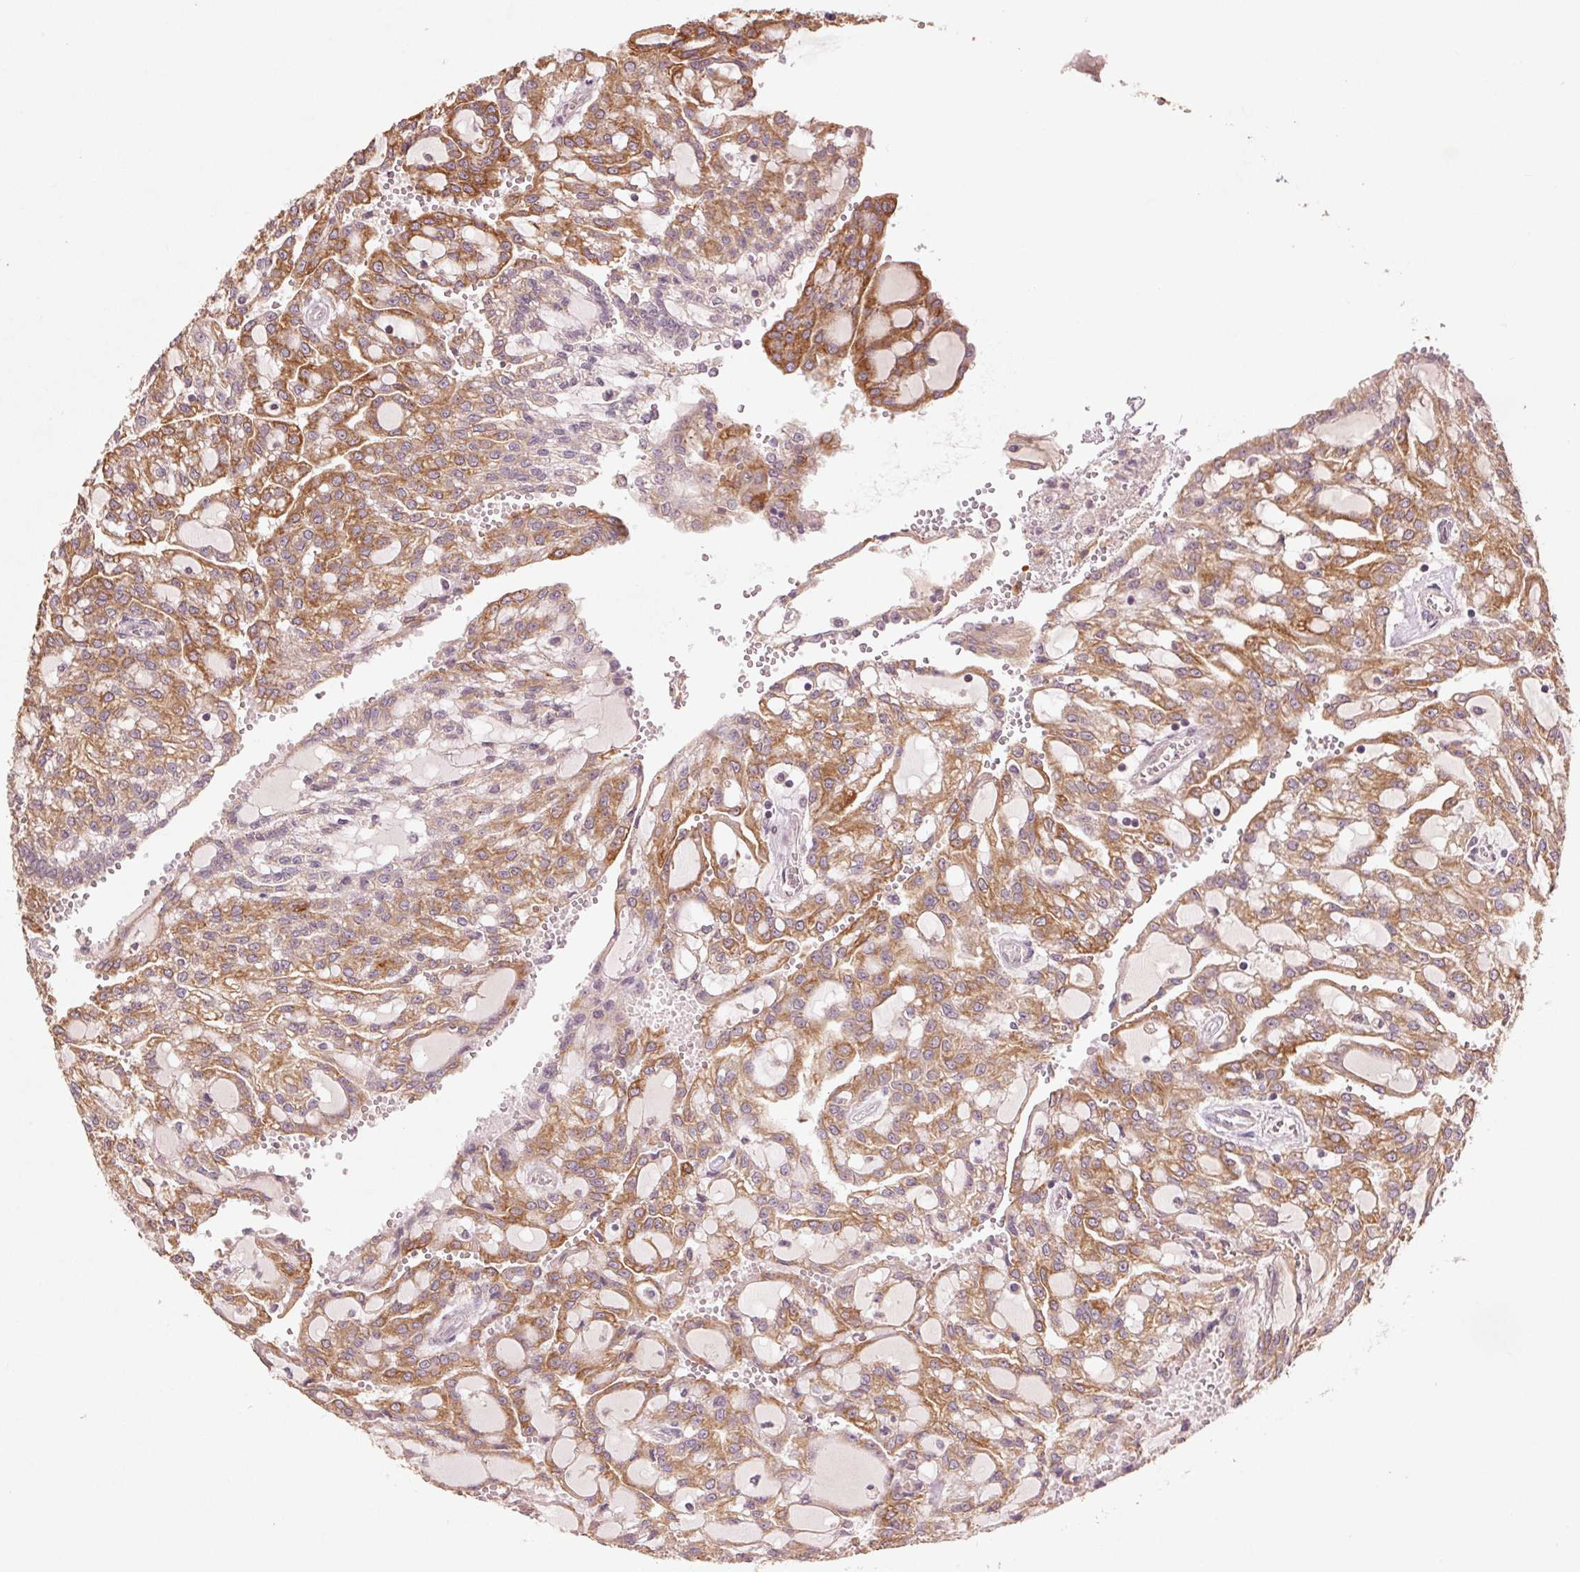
{"staining": {"intensity": "moderate", "quantity": ">75%", "location": "cytoplasmic/membranous"}, "tissue": "renal cancer", "cell_type": "Tumor cells", "image_type": "cancer", "snomed": [{"axis": "morphology", "description": "Adenocarcinoma, NOS"}, {"axis": "topography", "description": "Kidney"}], "caption": "Immunohistochemical staining of human renal cancer exhibits moderate cytoplasmic/membranous protein staining in about >75% of tumor cells.", "gene": "SMLR1", "patient": {"sex": "male", "age": 63}}